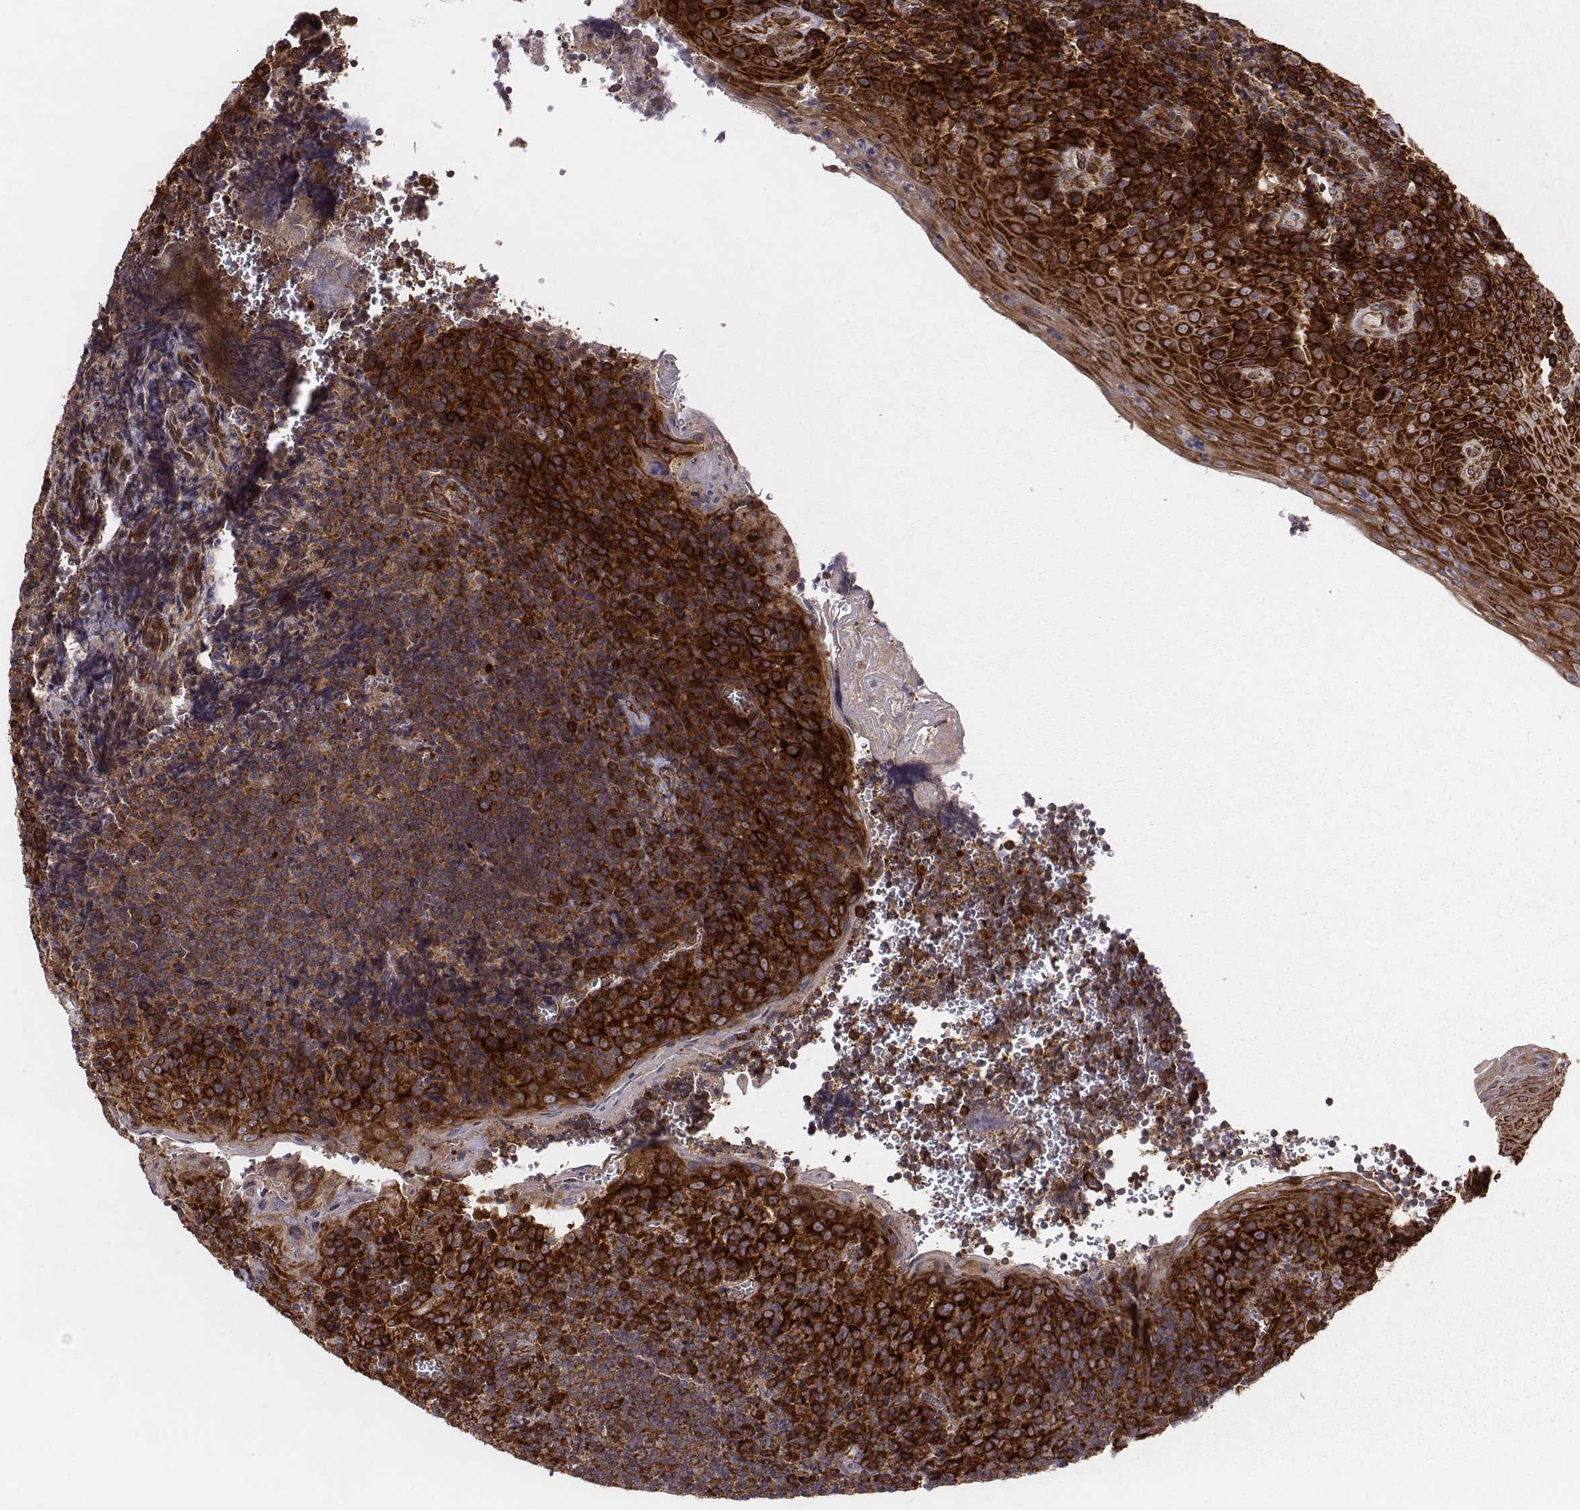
{"staining": {"intensity": "strong", "quantity": ">75%", "location": "cytoplasmic/membranous"}, "tissue": "tonsil", "cell_type": "Germinal center cells", "image_type": "normal", "snomed": [{"axis": "morphology", "description": "Normal tissue, NOS"}, {"axis": "morphology", "description": "Inflammation, NOS"}, {"axis": "topography", "description": "Tonsil"}], "caption": "A high-resolution photomicrograph shows immunohistochemistry staining of unremarkable tonsil, which shows strong cytoplasmic/membranous expression in about >75% of germinal center cells.", "gene": "TXLNA", "patient": {"sex": "female", "age": 31}}